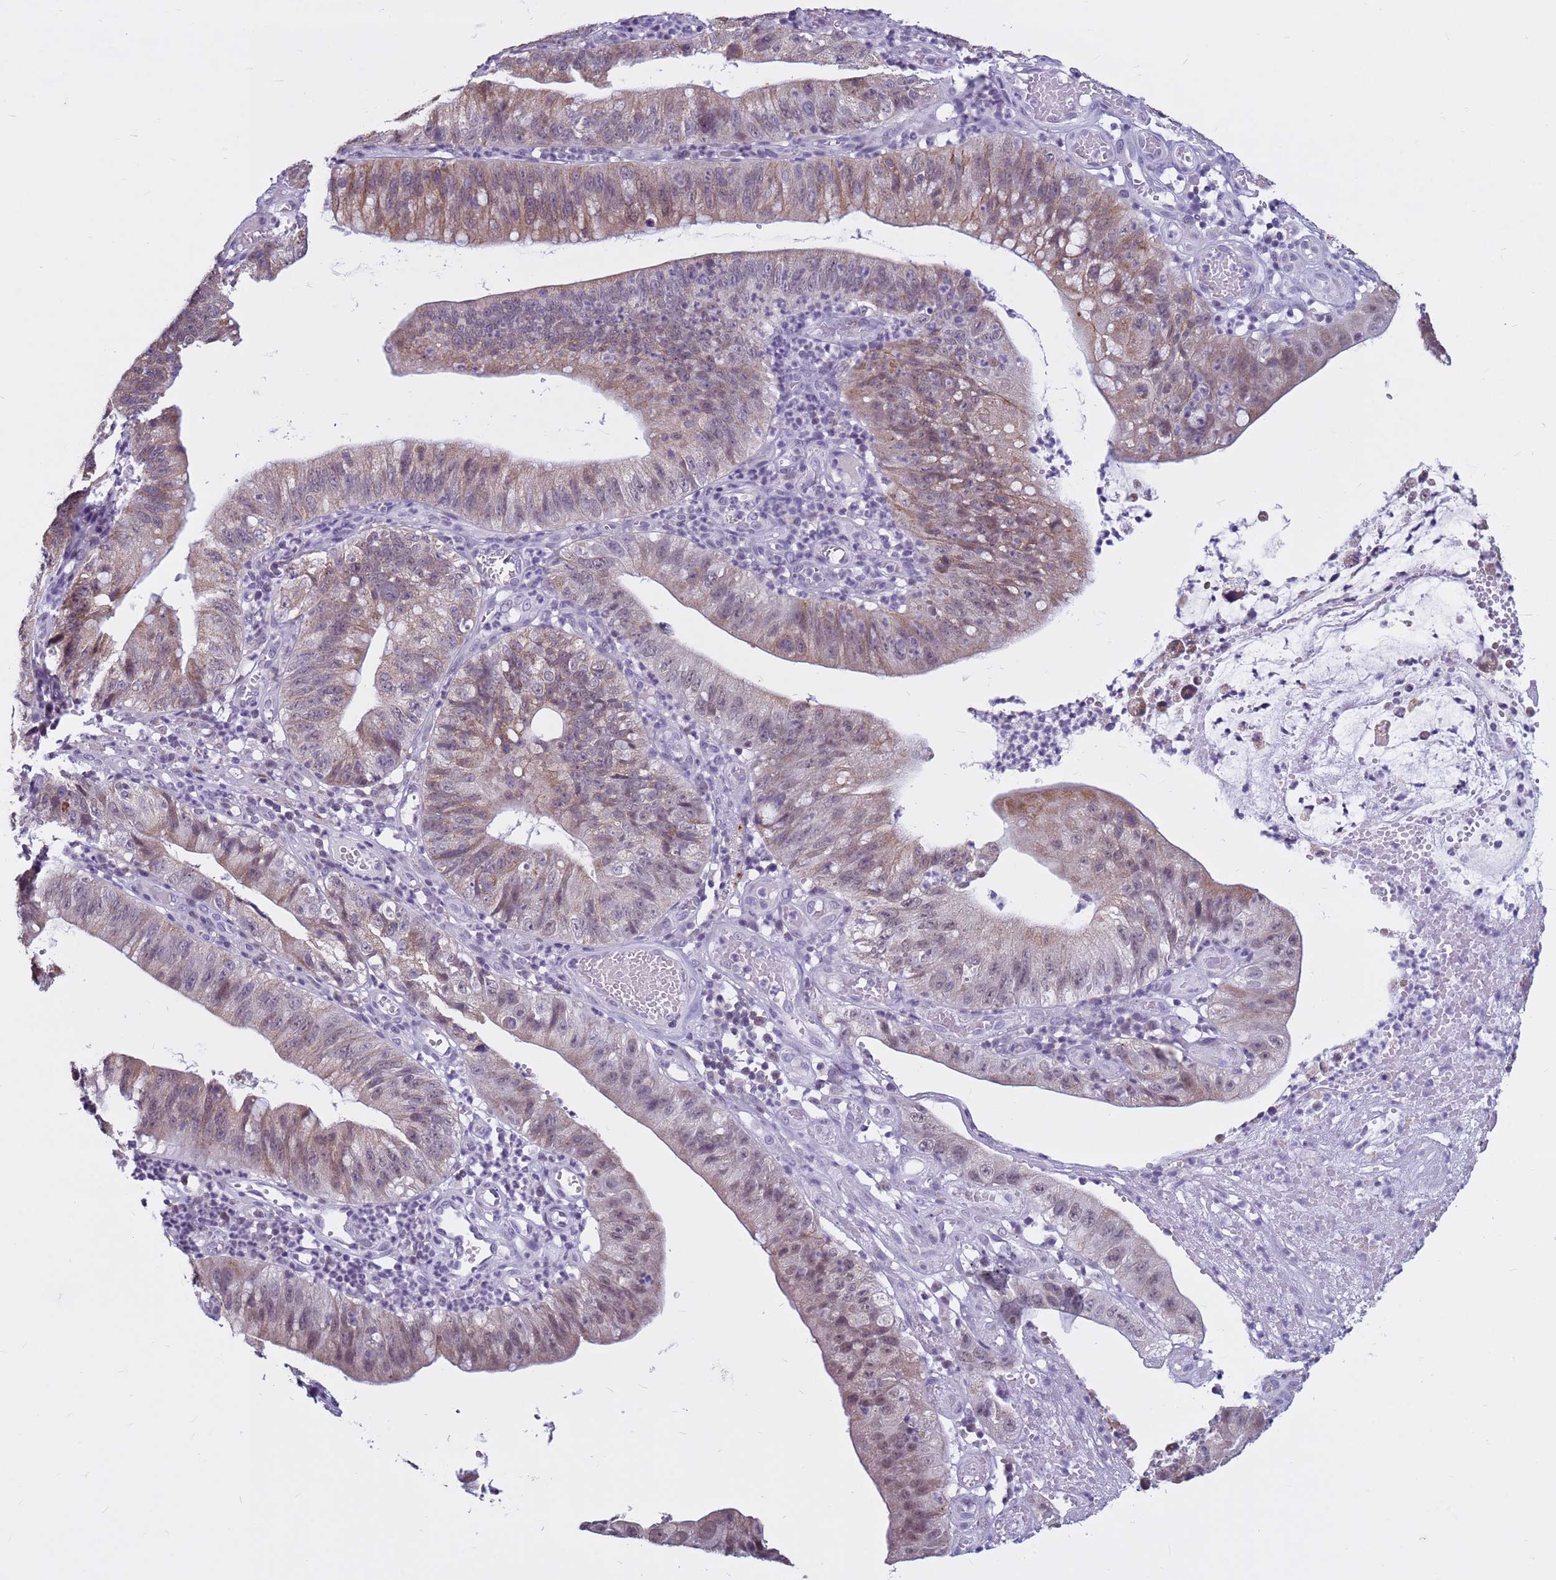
{"staining": {"intensity": "moderate", "quantity": ">75%", "location": "cytoplasmic/membranous"}, "tissue": "stomach cancer", "cell_type": "Tumor cells", "image_type": "cancer", "snomed": [{"axis": "morphology", "description": "Adenocarcinoma, NOS"}, {"axis": "topography", "description": "Stomach"}], "caption": "Immunohistochemistry (IHC) micrograph of human adenocarcinoma (stomach) stained for a protein (brown), which displays medium levels of moderate cytoplasmic/membranous expression in approximately >75% of tumor cells.", "gene": "CDK2AP2", "patient": {"sex": "male", "age": 59}}